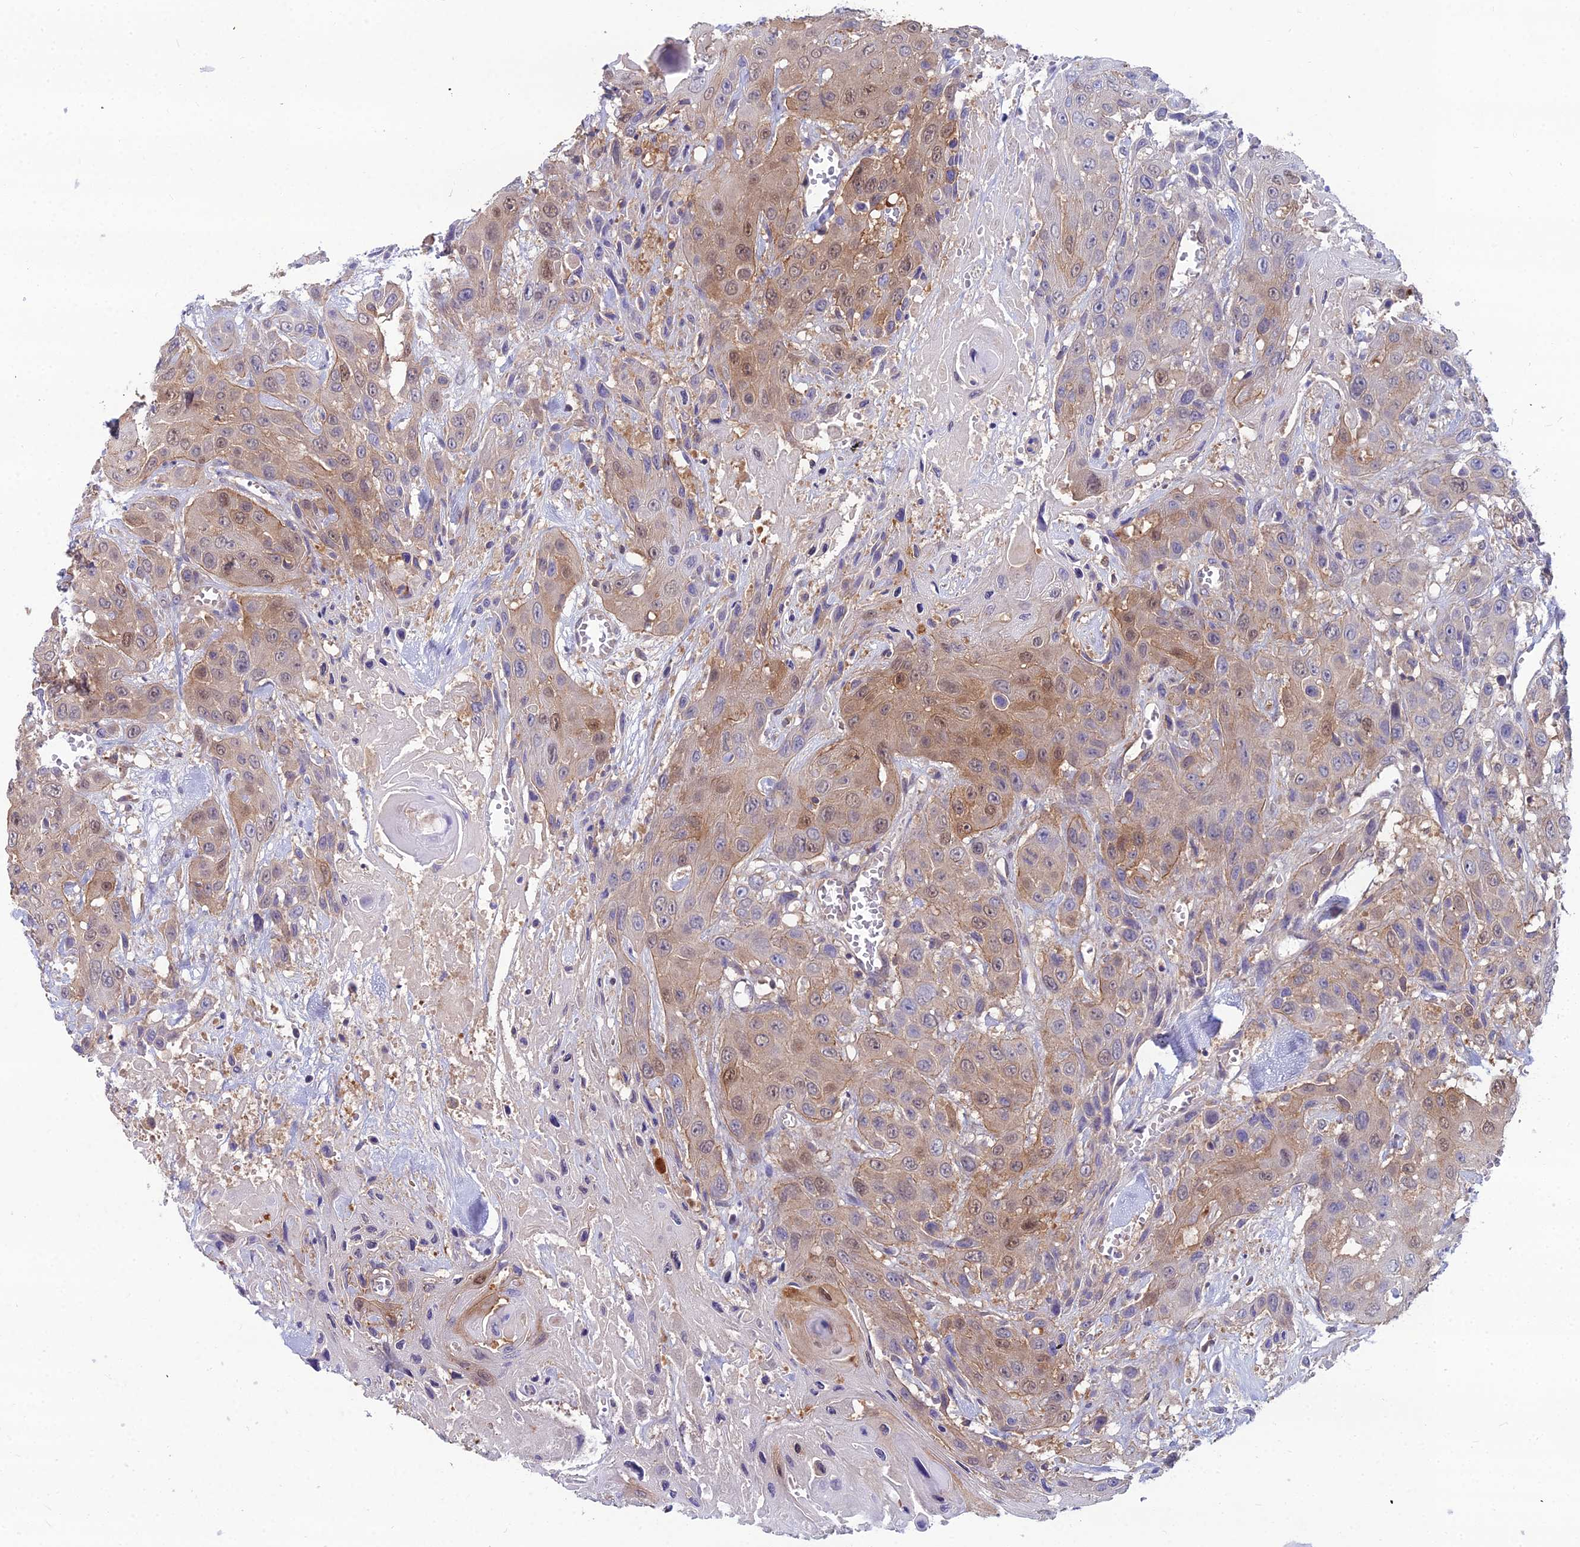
{"staining": {"intensity": "weak", "quantity": "25%-75%", "location": "cytoplasmic/membranous,nuclear"}, "tissue": "head and neck cancer", "cell_type": "Tumor cells", "image_type": "cancer", "snomed": [{"axis": "morphology", "description": "Squamous cell carcinoma, NOS"}, {"axis": "topography", "description": "Head-Neck"}], "caption": "A micrograph showing weak cytoplasmic/membranous and nuclear positivity in about 25%-75% of tumor cells in head and neck cancer (squamous cell carcinoma), as visualized by brown immunohistochemical staining.", "gene": "MVD", "patient": {"sex": "male", "age": 81}}